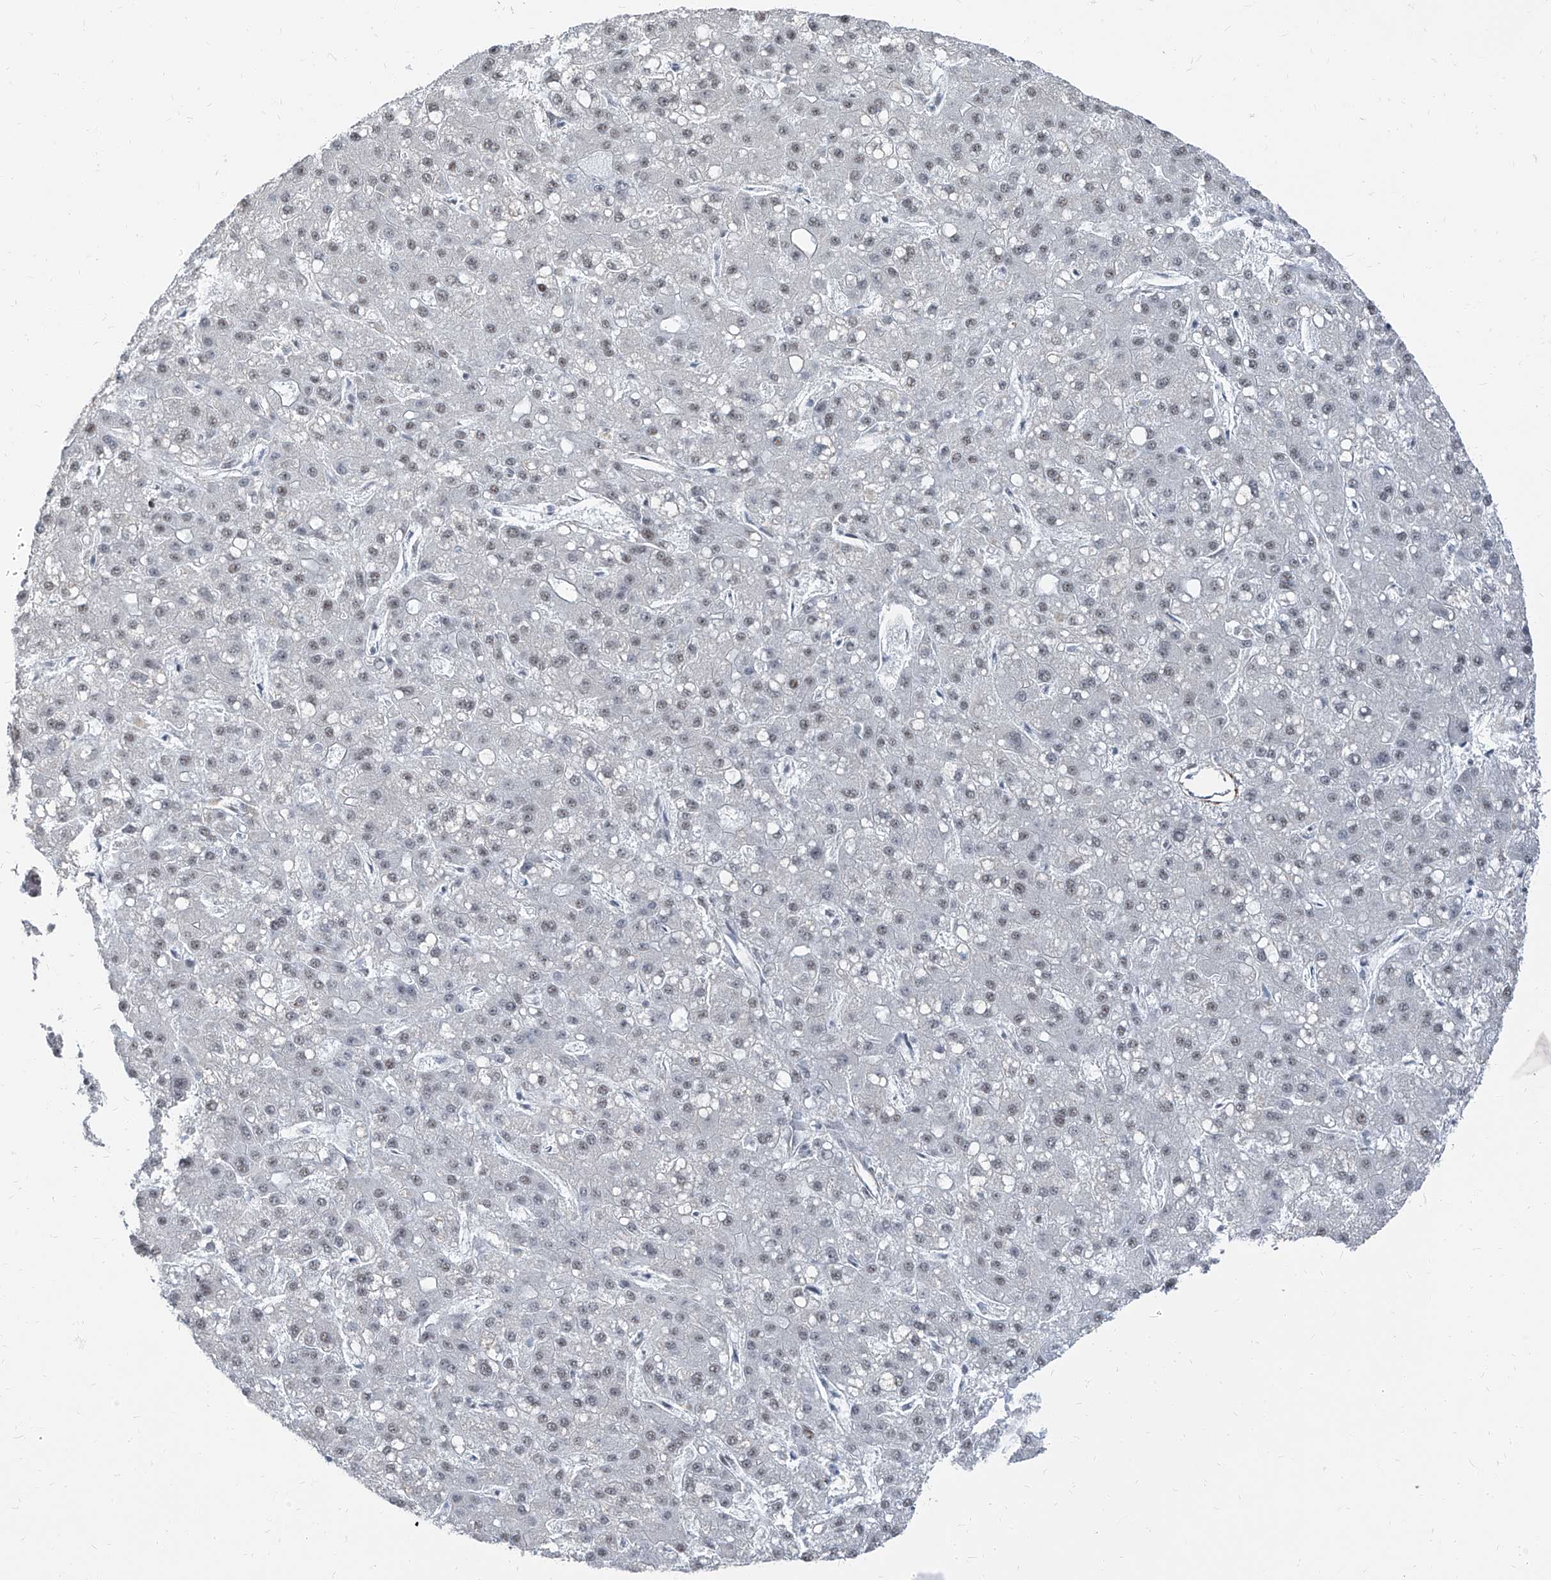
{"staining": {"intensity": "weak", "quantity": "<25%", "location": "nuclear"}, "tissue": "liver cancer", "cell_type": "Tumor cells", "image_type": "cancer", "snomed": [{"axis": "morphology", "description": "Carcinoma, Hepatocellular, NOS"}, {"axis": "topography", "description": "Liver"}], "caption": "Immunohistochemical staining of liver hepatocellular carcinoma exhibits no significant expression in tumor cells.", "gene": "TXLNB", "patient": {"sex": "male", "age": 67}}